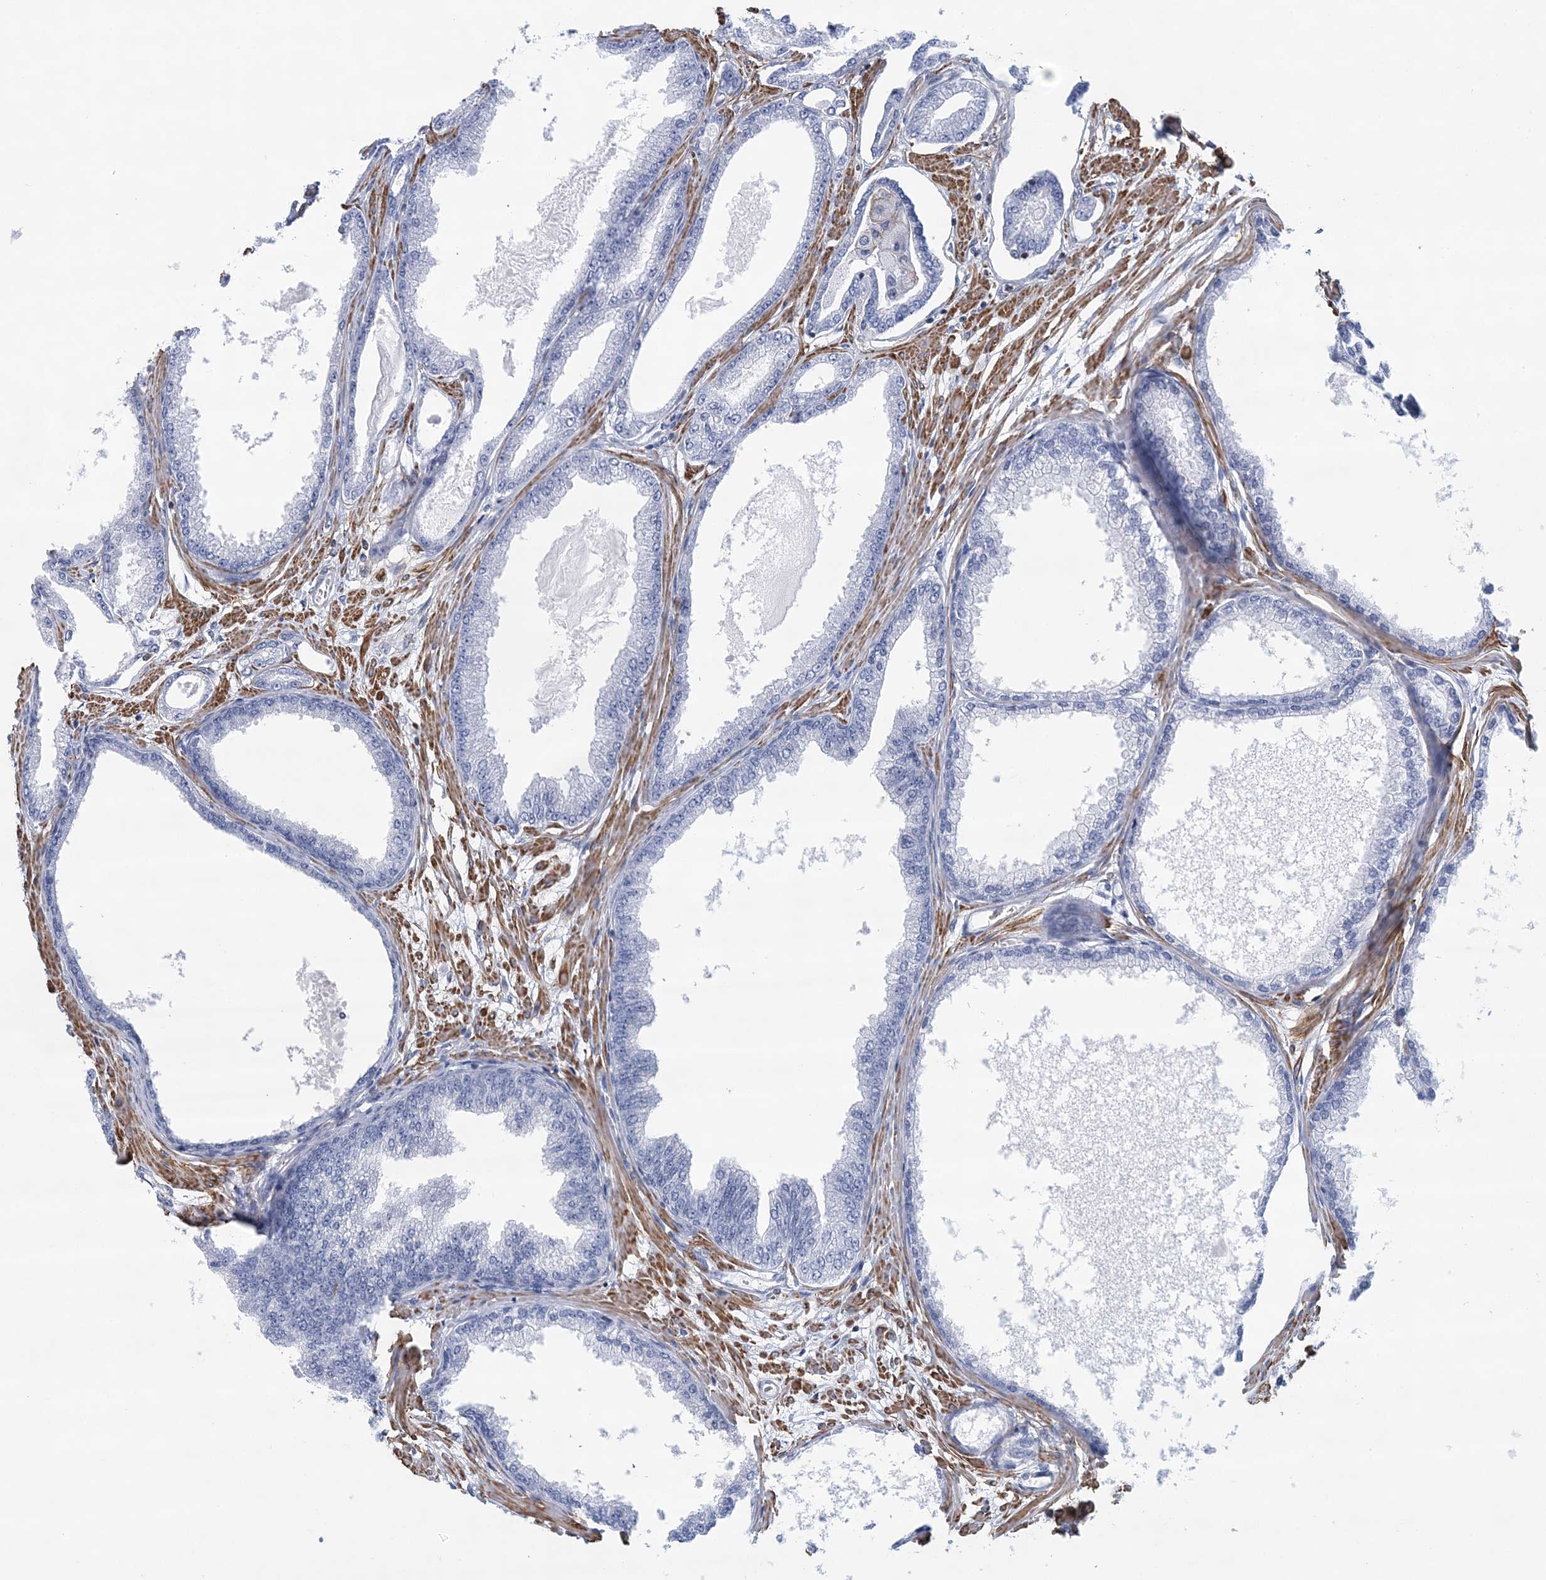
{"staining": {"intensity": "negative", "quantity": "none", "location": "none"}, "tissue": "prostate cancer", "cell_type": "Tumor cells", "image_type": "cancer", "snomed": [{"axis": "morphology", "description": "Adenocarcinoma, Low grade"}, {"axis": "topography", "description": "Prostate"}], "caption": "Protein analysis of prostate cancer (low-grade adenocarcinoma) displays no significant positivity in tumor cells.", "gene": "C11orf21", "patient": {"sex": "male", "age": 63}}